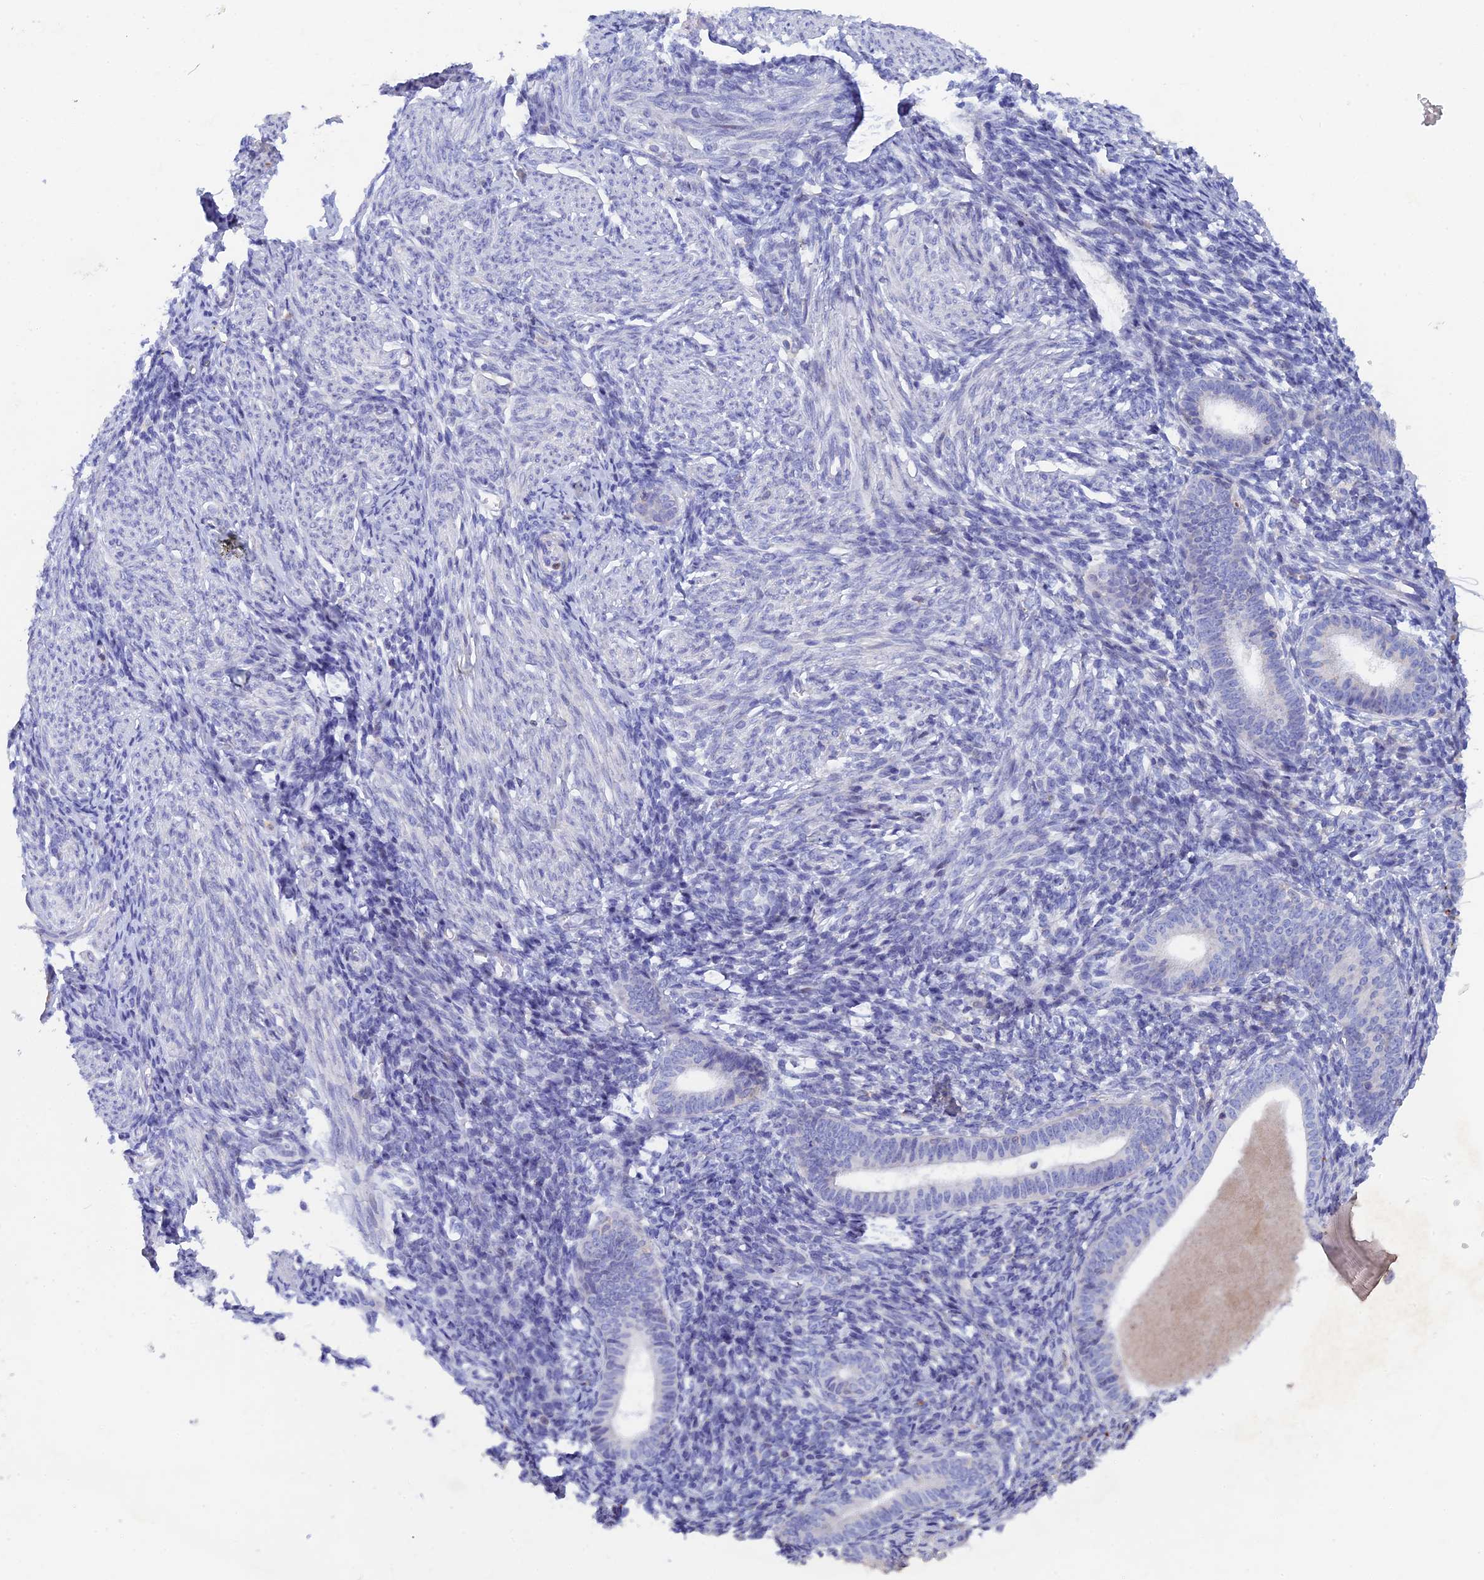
{"staining": {"intensity": "negative", "quantity": "none", "location": "none"}, "tissue": "endometrium", "cell_type": "Cells in endometrial stroma", "image_type": "normal", "snomed": [{"axis": "morphology", "description": "Normal tissue, NOS"}, {"axis": "morphology", "description": "Adenocarcinoma, NOS"}, {"axis": "topography", "description": "Endometrium"}], "caption": "Immunohistochemistry of benign endometrium displays no positivity in cells in endometrial stroma. (Stains: DAB (3,3'-diaminobenzidine) immunohistochemistry with hematoxylin counter stain, Microscopy: brightfield microscopy at high magnification).", "gene": "ACP7", "patient": {"sex": "female", "age": 57}}